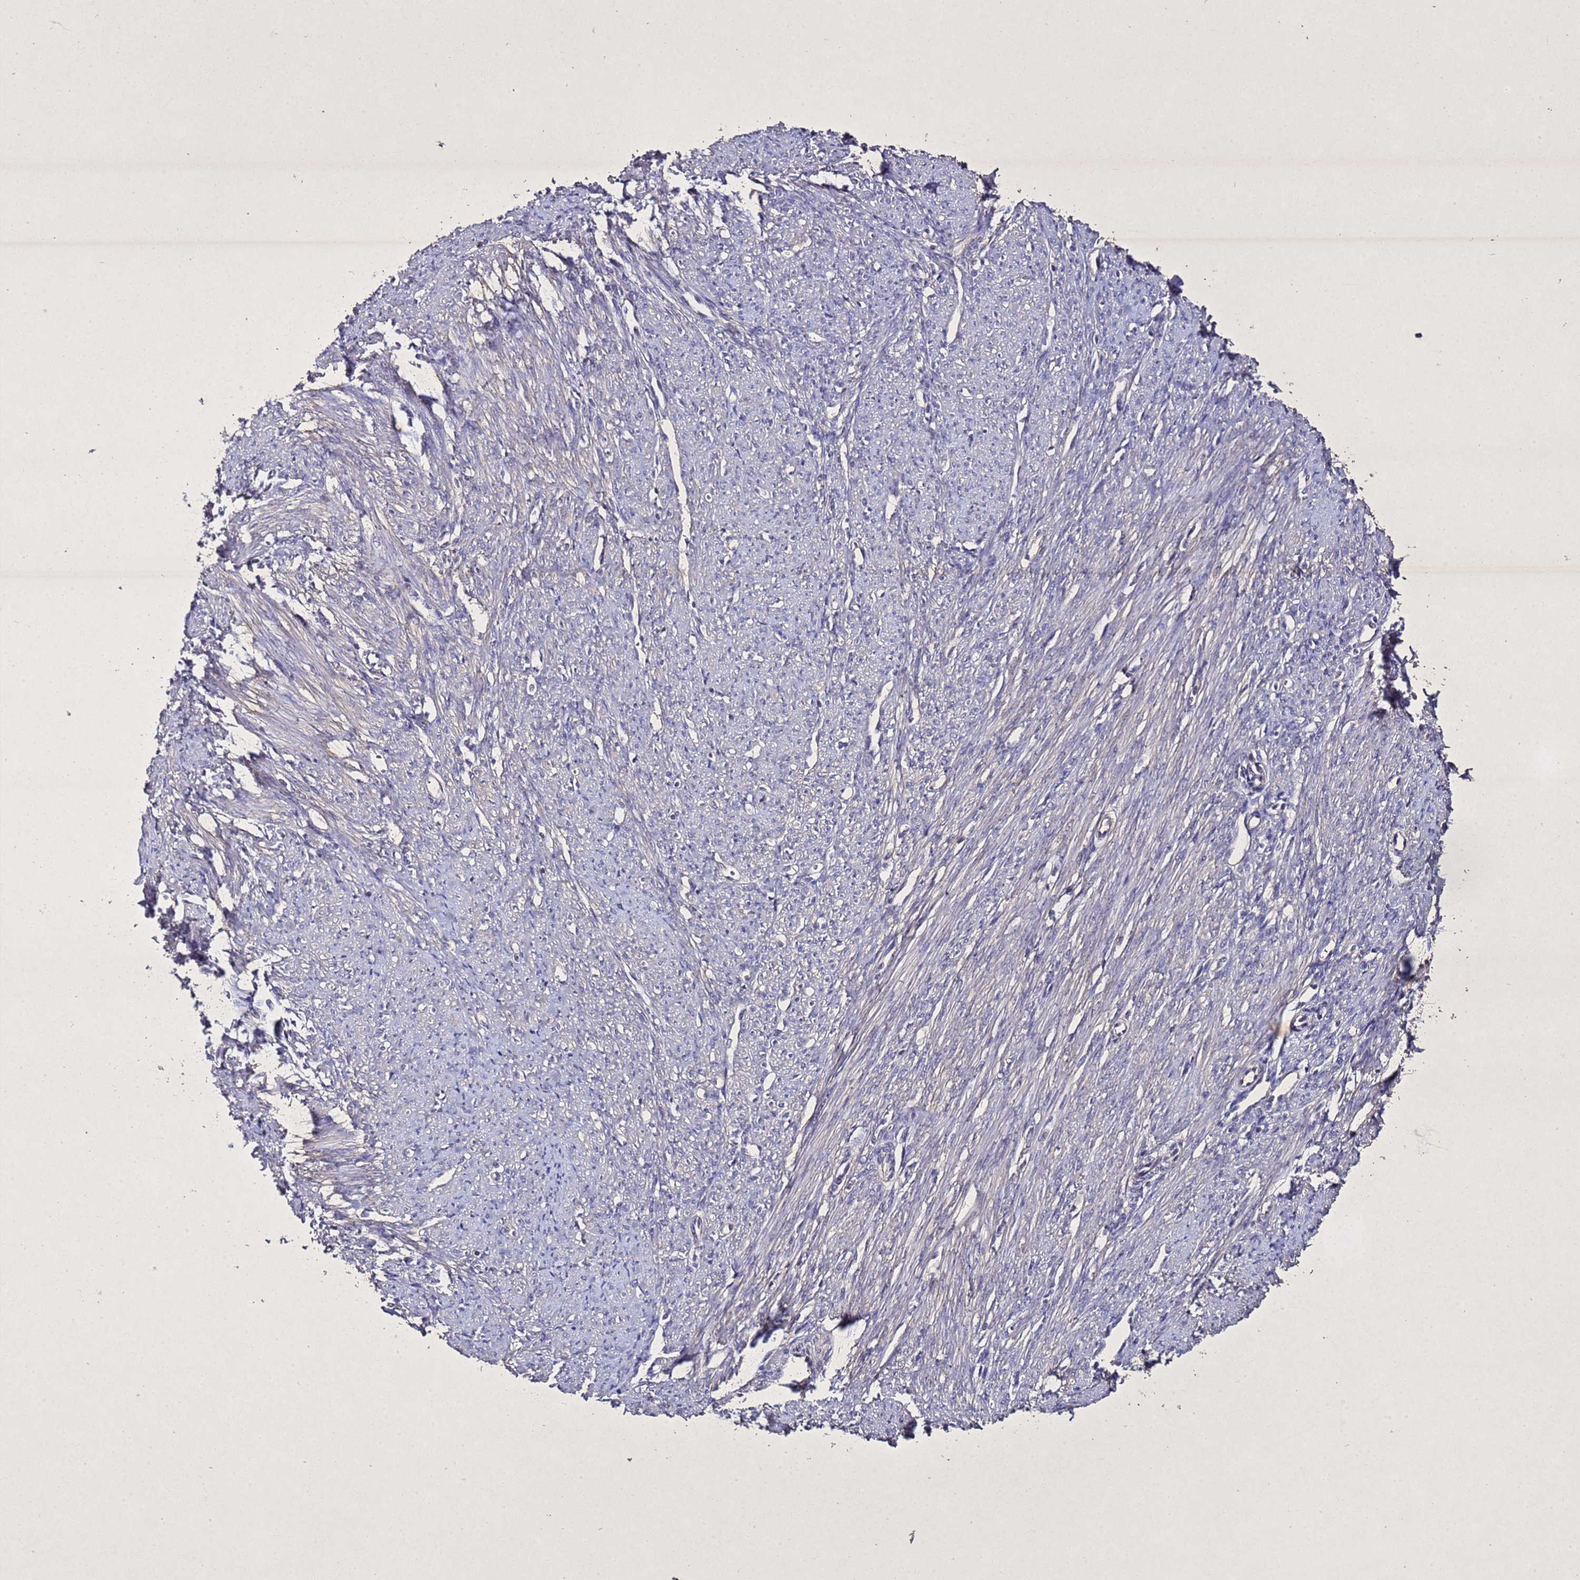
{"staining": {"intensity": "weak", "quantity": "25%-75%", "location": "cytoplasmic/membranous"}, "tissue": "smooth muscle", "cell_type": "Smooth muscle cells", "image_type": "normal", "snomed": [{"axis": "morphology", "description": "Normal tissue, NOS"}, {"axis": "topography", "description": "Smooth muscle"}, {"axis": "topography", "description": "Uterus"}], "caption": "Brown immunohistochemical staining in unremarkable human smooth muscle reveals weak cytoplasmic/membranous staining in about 25%-75% of smooth muscle cells. (IHC, brightfield microscopy, high magnification).", "gene": "SV2B", "patient": {"sex": "female", "age": 59}}